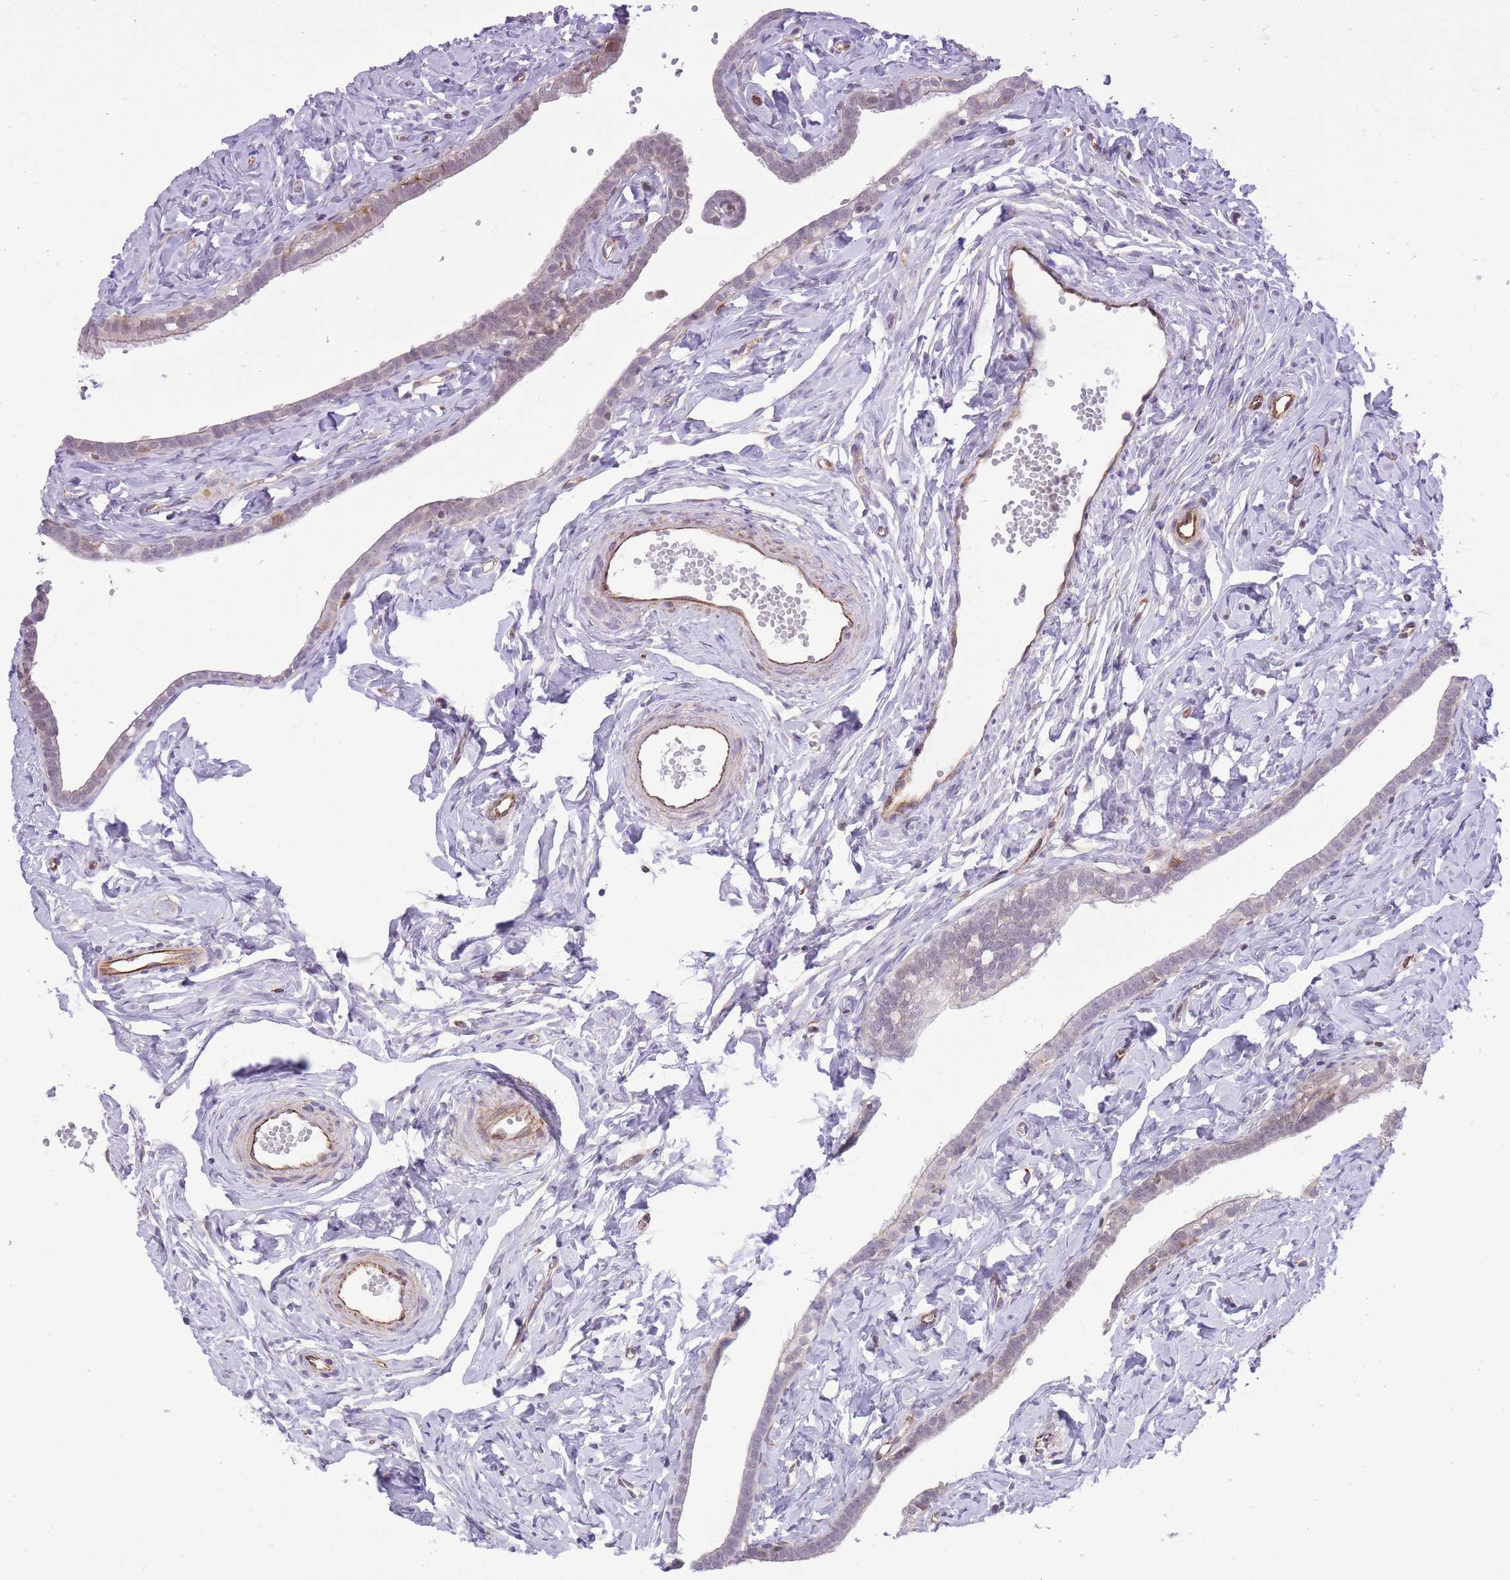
{"staining": {"intensity": "weak", "quantity": "<25%", "location": "cytoplasmic/membranous,nuclear"}, "tissue": "fallopian tube", "cell_type": "Glandular cells", "image_type": "normal", "snomed": [{"axis": "morphology", "description": "Normal tissue, NOS"}, {"axis": "topography", "description": "Fallopian tube"}], "caption": "High power microscopy image of an IHC photomicrograph of benign fallopian tube, revealing no significant expression in glandular cells. (DAB (3,3'-diaminobenzidine) immunohistochemistry (IHC) visualized using brightfield microscopy, high magnification).", "gene": "ELL", "patient": {"sex": "female", "age": 66}}